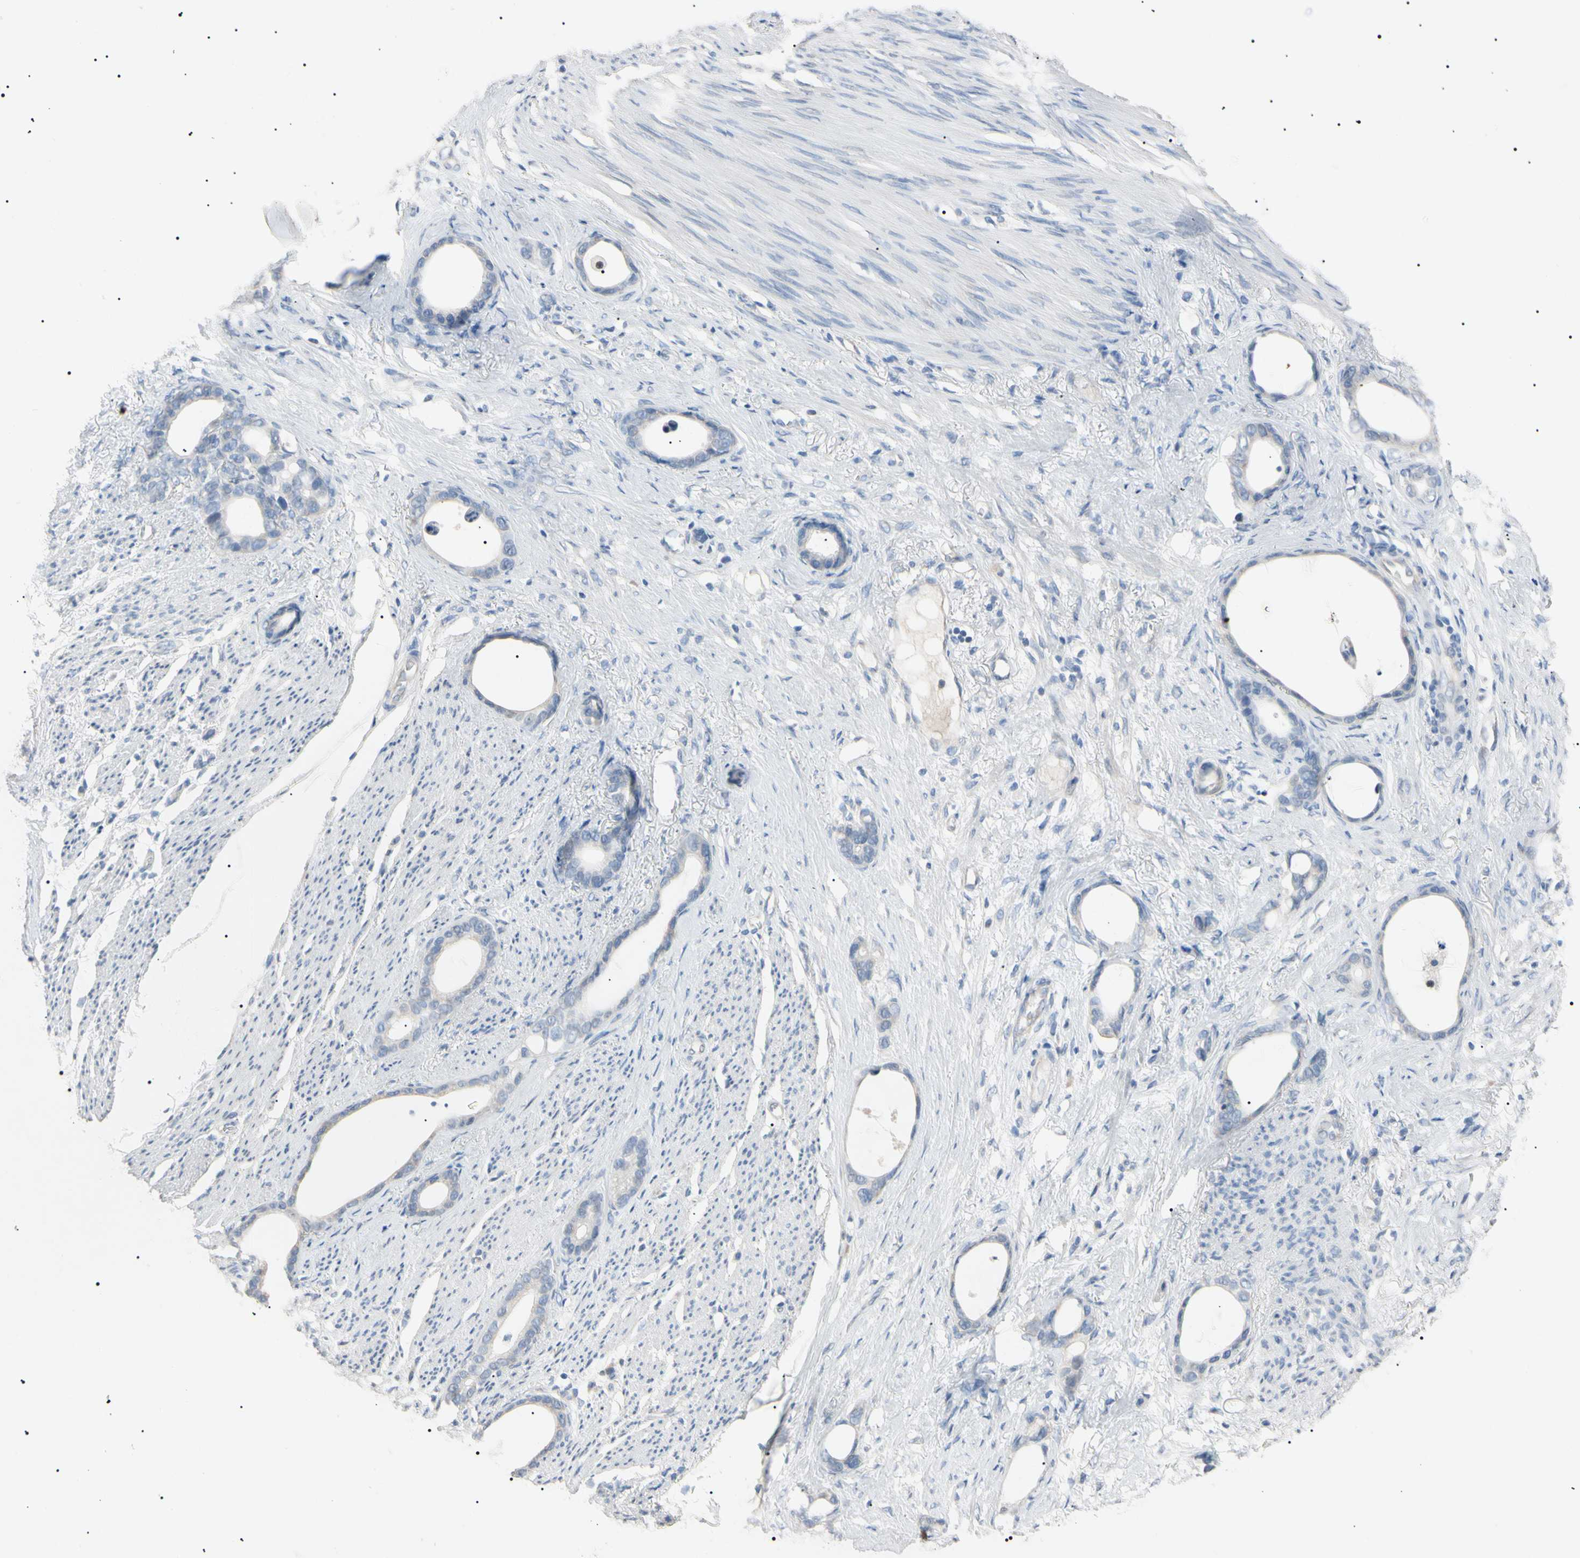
{"staining": {"intensity": "negative", "quantity": "none", "location": "none"}, "tissue": "stomach cancer", "cell_type": "Tumor cells", "image_type": "cancer", "snomed": [{"axis": "morphology", "description": "Adenocarcinoma, NOS"}, {"axis": "topography", "description": "Stomach"}], "caption": "Immunohistochemistry (IHC) image of human stomach adenocarcinoma stained for a protein (brown), which reveals no positivity in tumor cells.", "gene": "CGB3", "patient": {"sex": "female", "age": 75}}